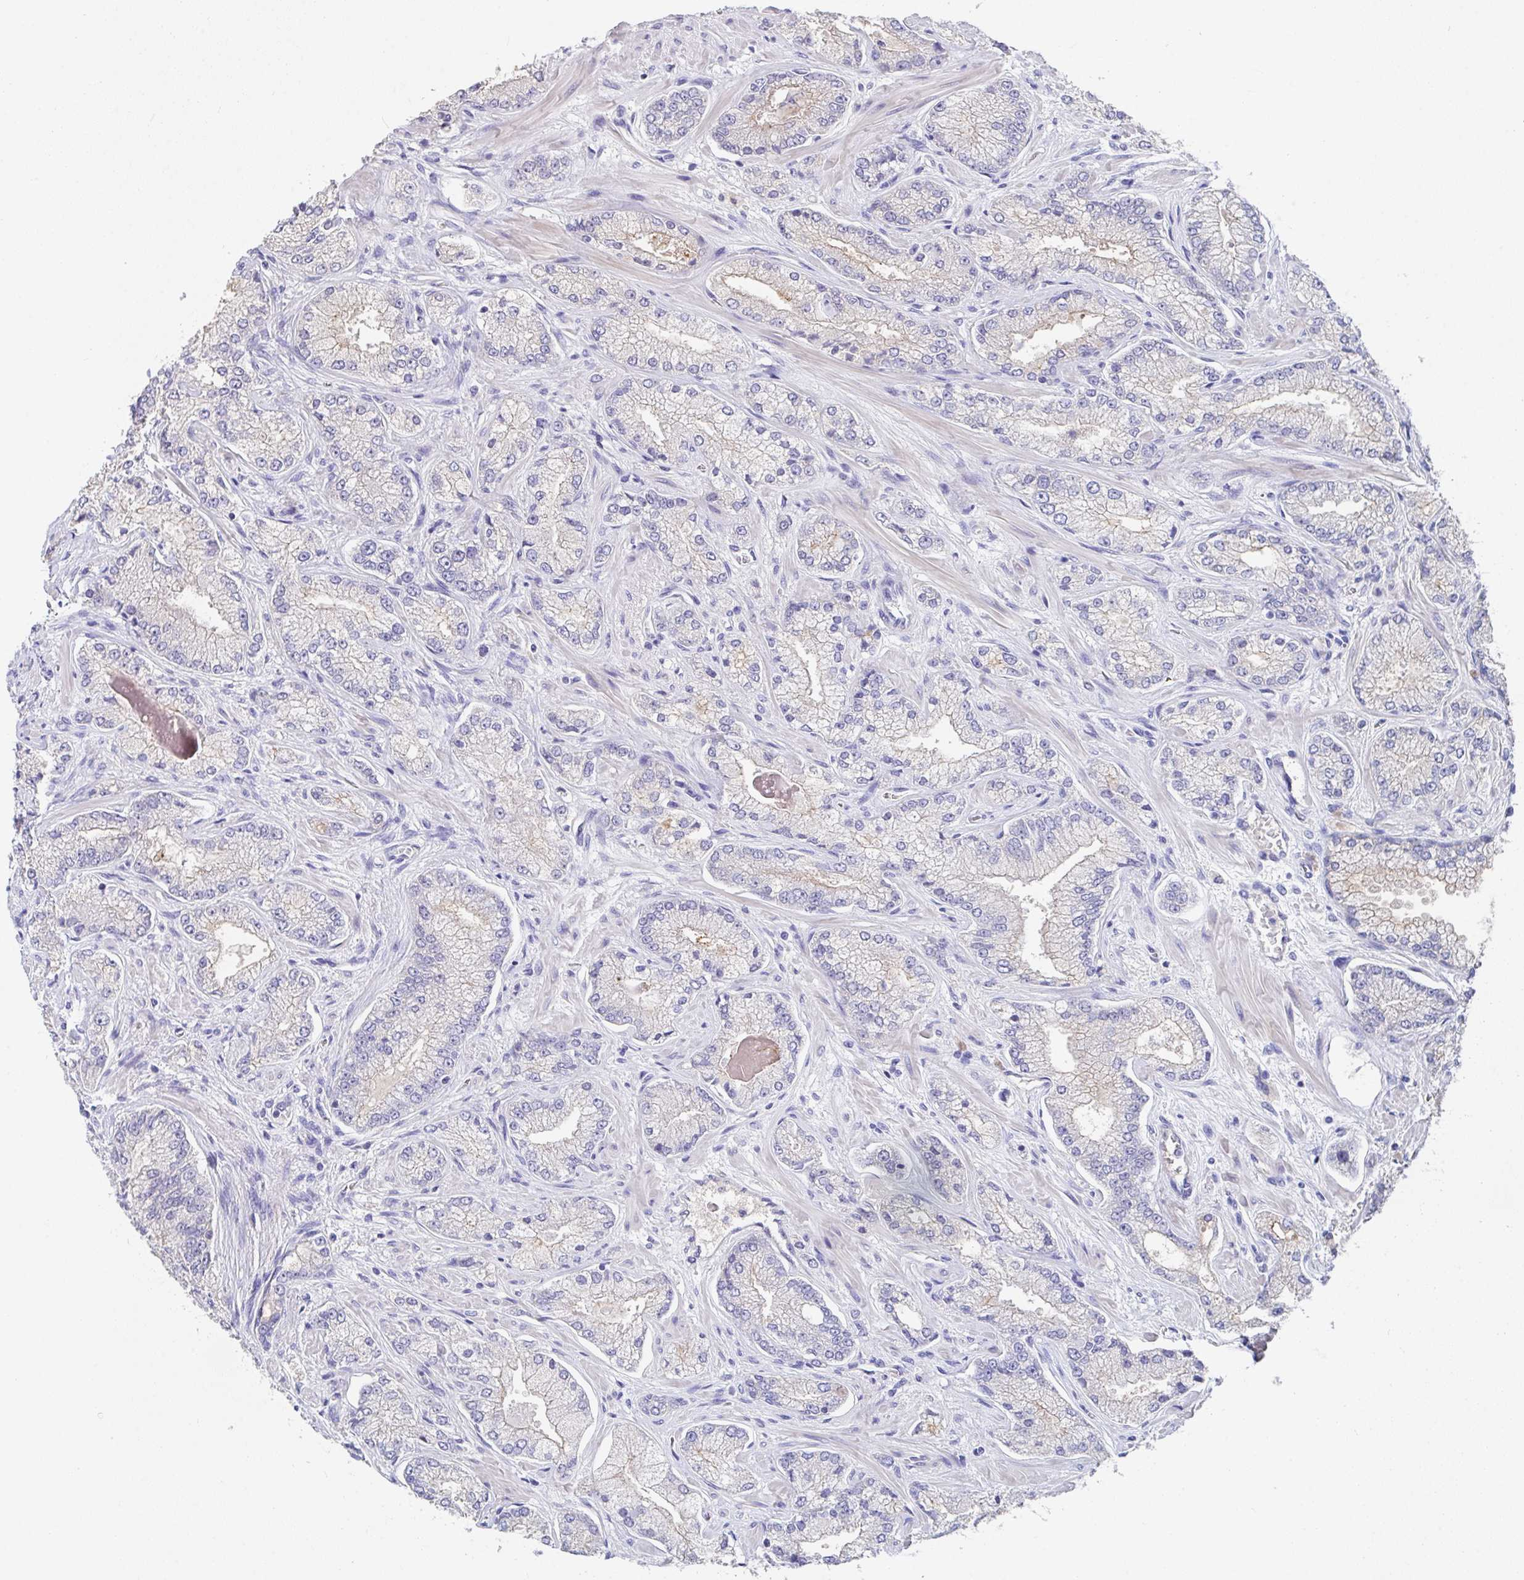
{"staining": {"intensity": "negative", "quantity": "none", "location": "none"}, "tissue": "prostate cancer", "cell_type": "Tumor cells", "image_type": "cancer", "snomed": [{"axis": "morphology", "description": "Normal tissue, NOS"}, {"axis": "morphology", "description": "Adenocarcinoma, High grade"}, {"axis": "topography", "description": "Prostate"}, {"axis": "topography", "description": "Peripheral nerve tissue"}], "caption": "High magnification brightfield microscopy of prostate cancer (high-grade adenocarcinoma) stained with DAB (3,3'-diaminobenzidine) (brown) and counterstained with hematoxylin (blue): tumor cells show no significant positivity.", "gene": "SLC44A4", "patient": {"sex": "male", "age": 68}}